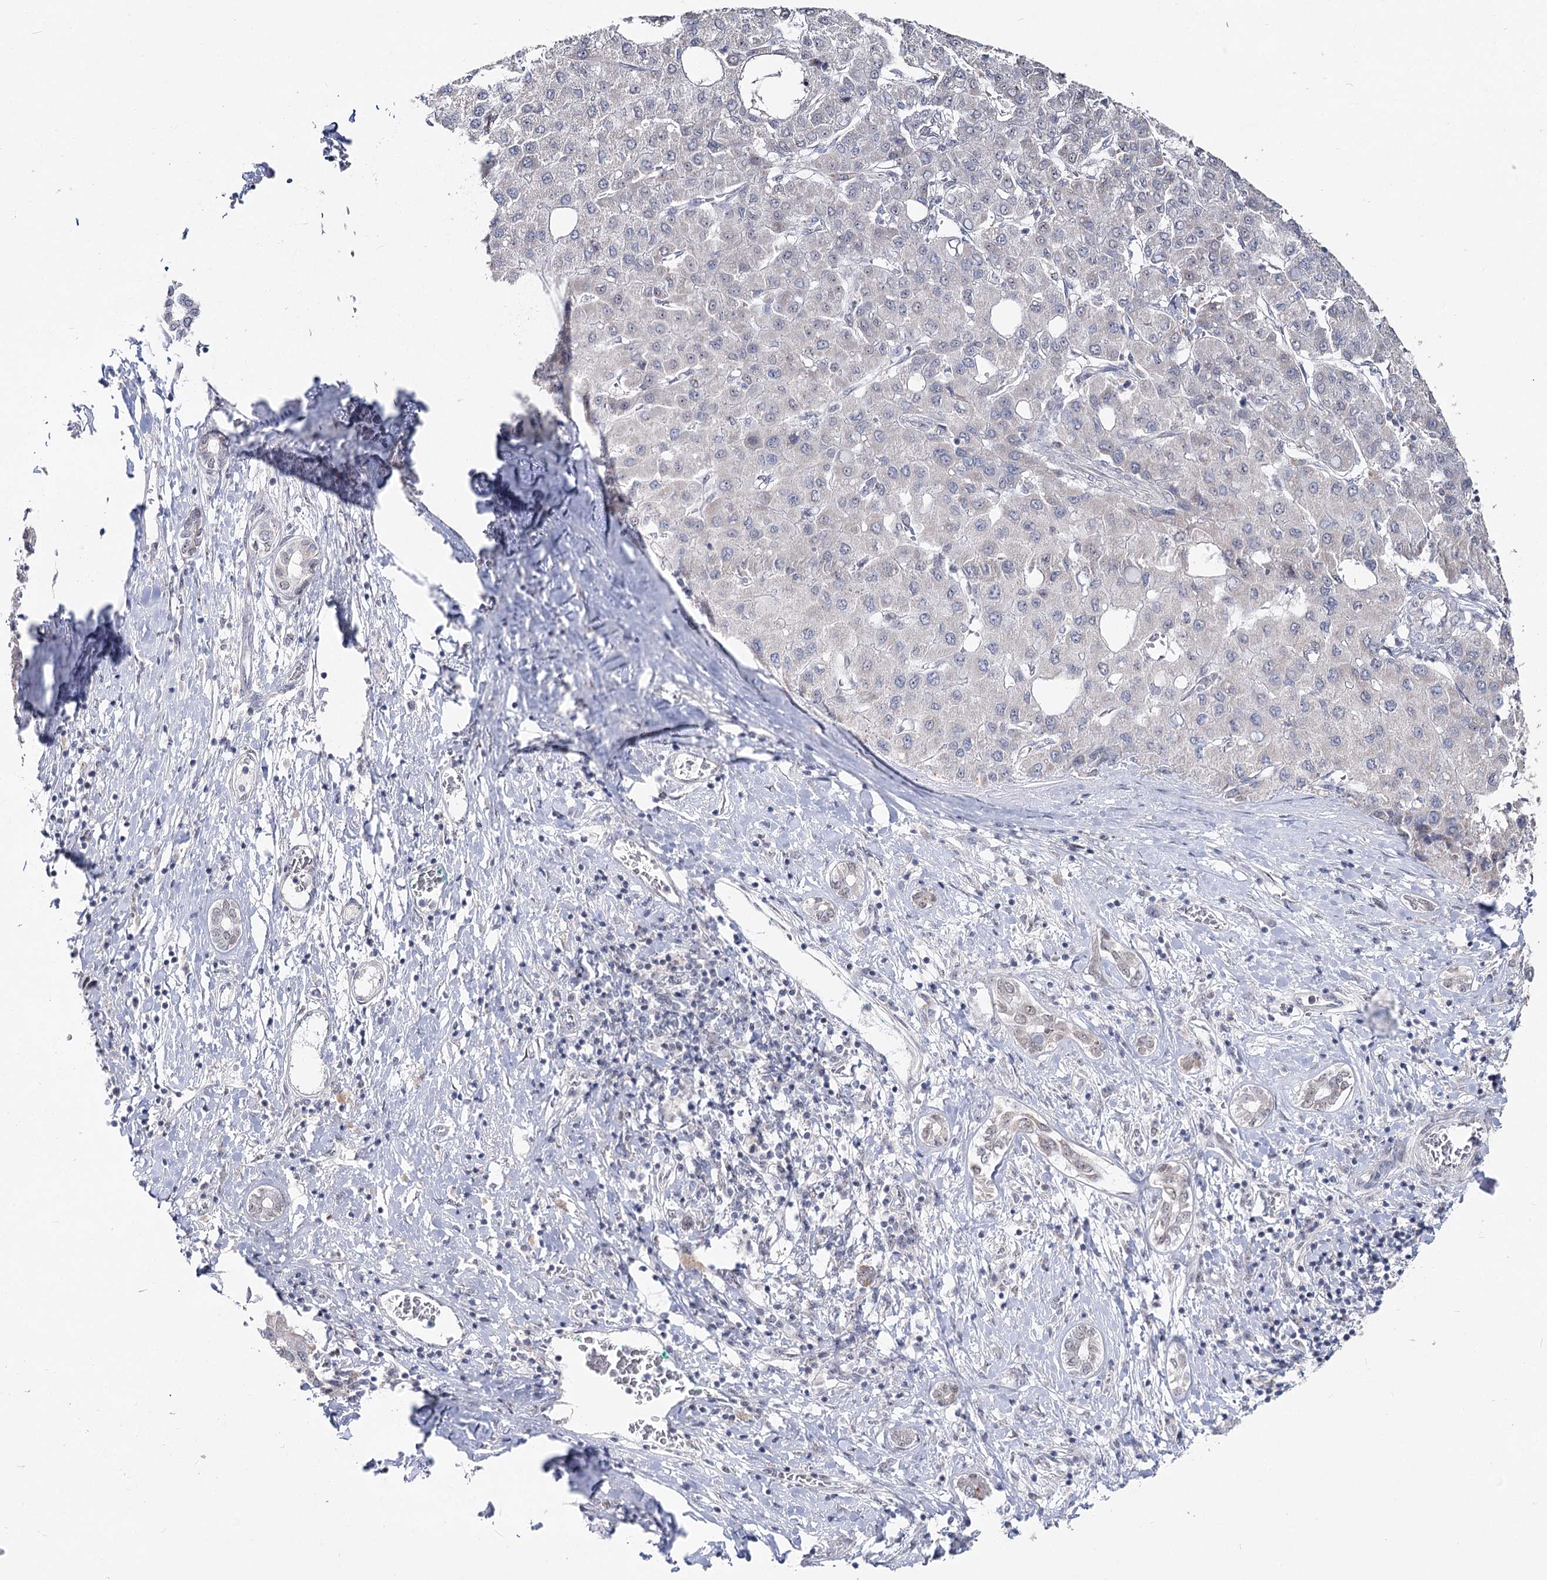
{"staining": {"intensity": "negative", "quantity": "none", "location": "none"}, "tissue": "liver cancer", "cell_type": "Tumor cells", "image_type": "cancer", "snomed": [{"axis": "morphology", "description": "Carcinoma, Hepatocellular, NOS"}, {"axis": "topography", "description": "Liver"}], "caption": "Tumor cells show no significant expression in liver cancer (hepatocellular carcinoma).", "gene": "RUFY4", "patient": {"sex": "male", "age": 65}}